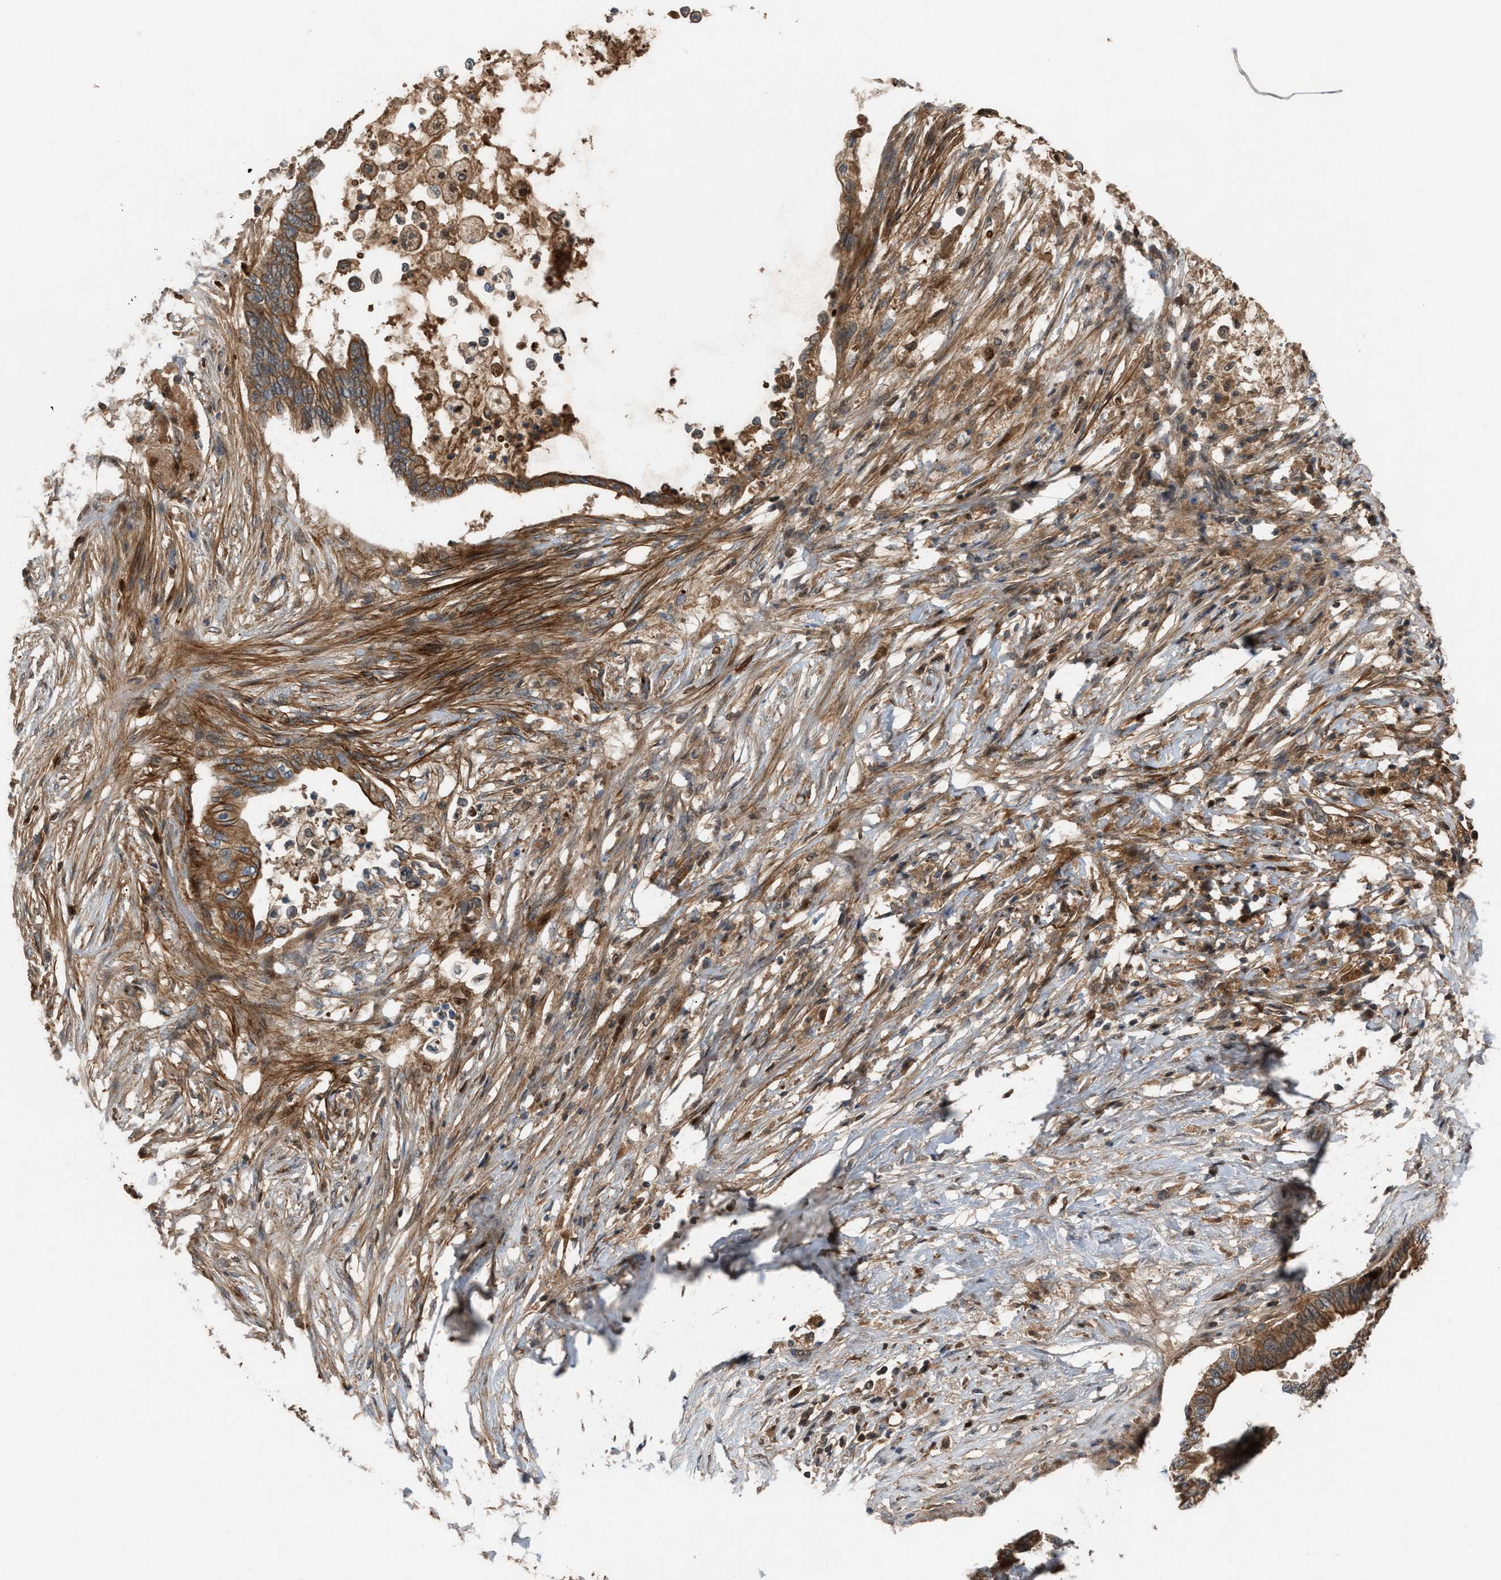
{"staining": {"intensity": "moderate", "quantity": ">75%", "location": "cytoplasmic/membranous"}, "tissue": "pancreatic cancer", "cell_type": "Tumor cells", "image_type": "cancer", "snomed": [{"axis": "morphology", "description": "Normal tissue, NOS"}, {"axis": "morphology", "description": "Adenocarcinoma, NOS"}, {"axis": "topography", "description": "Pancreas"}, {"axis": "topography", "description": "Duodenum"}], "caption": "Pancreatic cancer stained with DAB IHC exhibits medium levels of moderate cytoplasmic/membranous expression in approximately >75% of tumor cells.", "gene": "TPK1", "patient": {"sex": "female", "age": 60}}